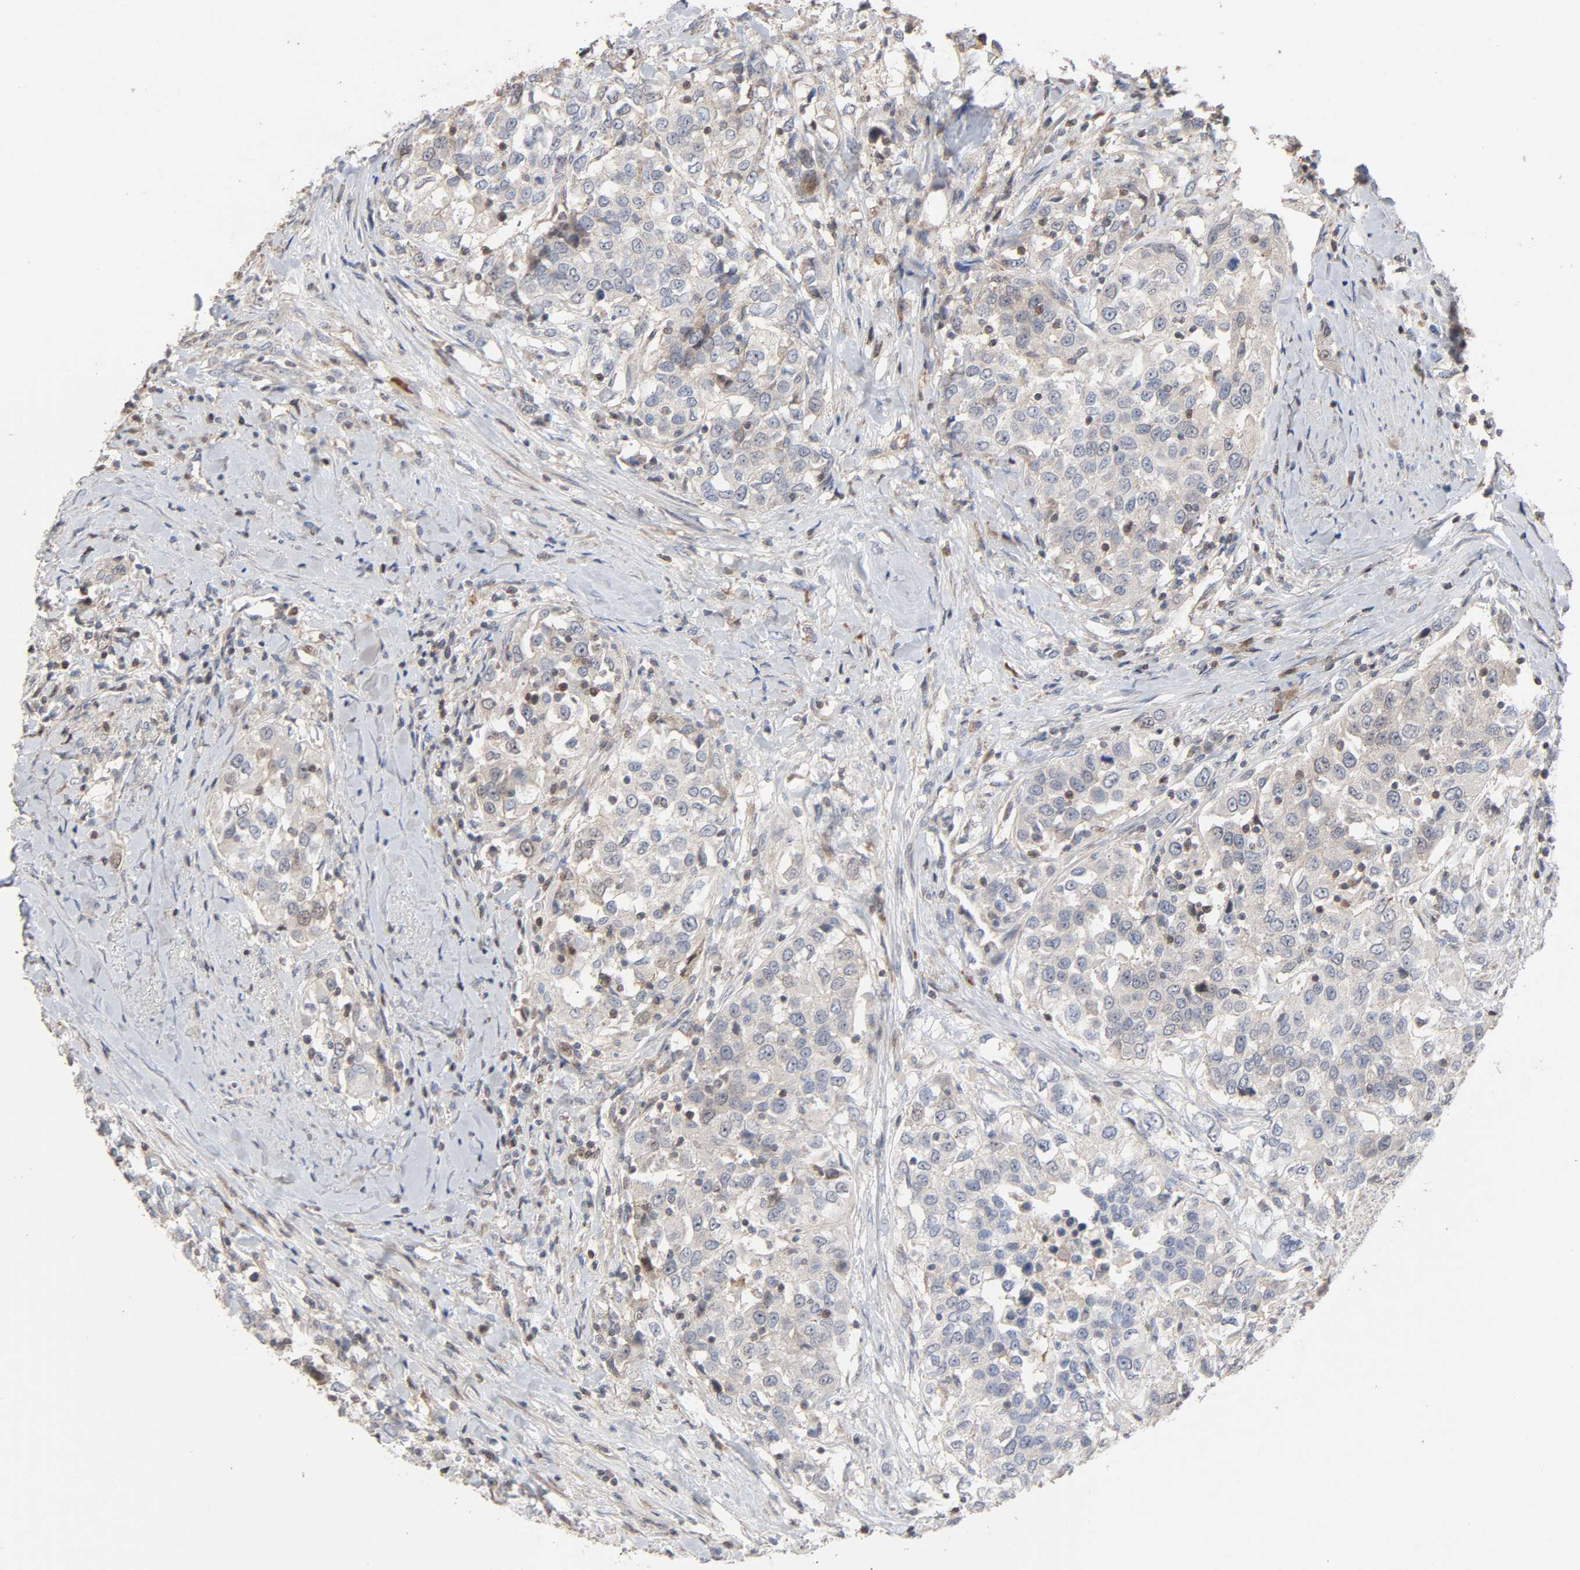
{"staining": {"intensity": "weak", "quantity": "<25%", "location": "cytoplasmic/membranous"}, "tissue": "urothelial cancer", "cell_type": "Tumor cells", "image_type": "cancer", "snomed": [{"axis": "morphology", "description": "Urothelial carcinoma, High grade"}, {"axis": "topography", "description": "Urinary bladder"}], "caption": "The image displays no significant staining in tumor cells of urothelial cancer.", "gene": "CDK6", "patient": {"sex": "female", "age": 80}}